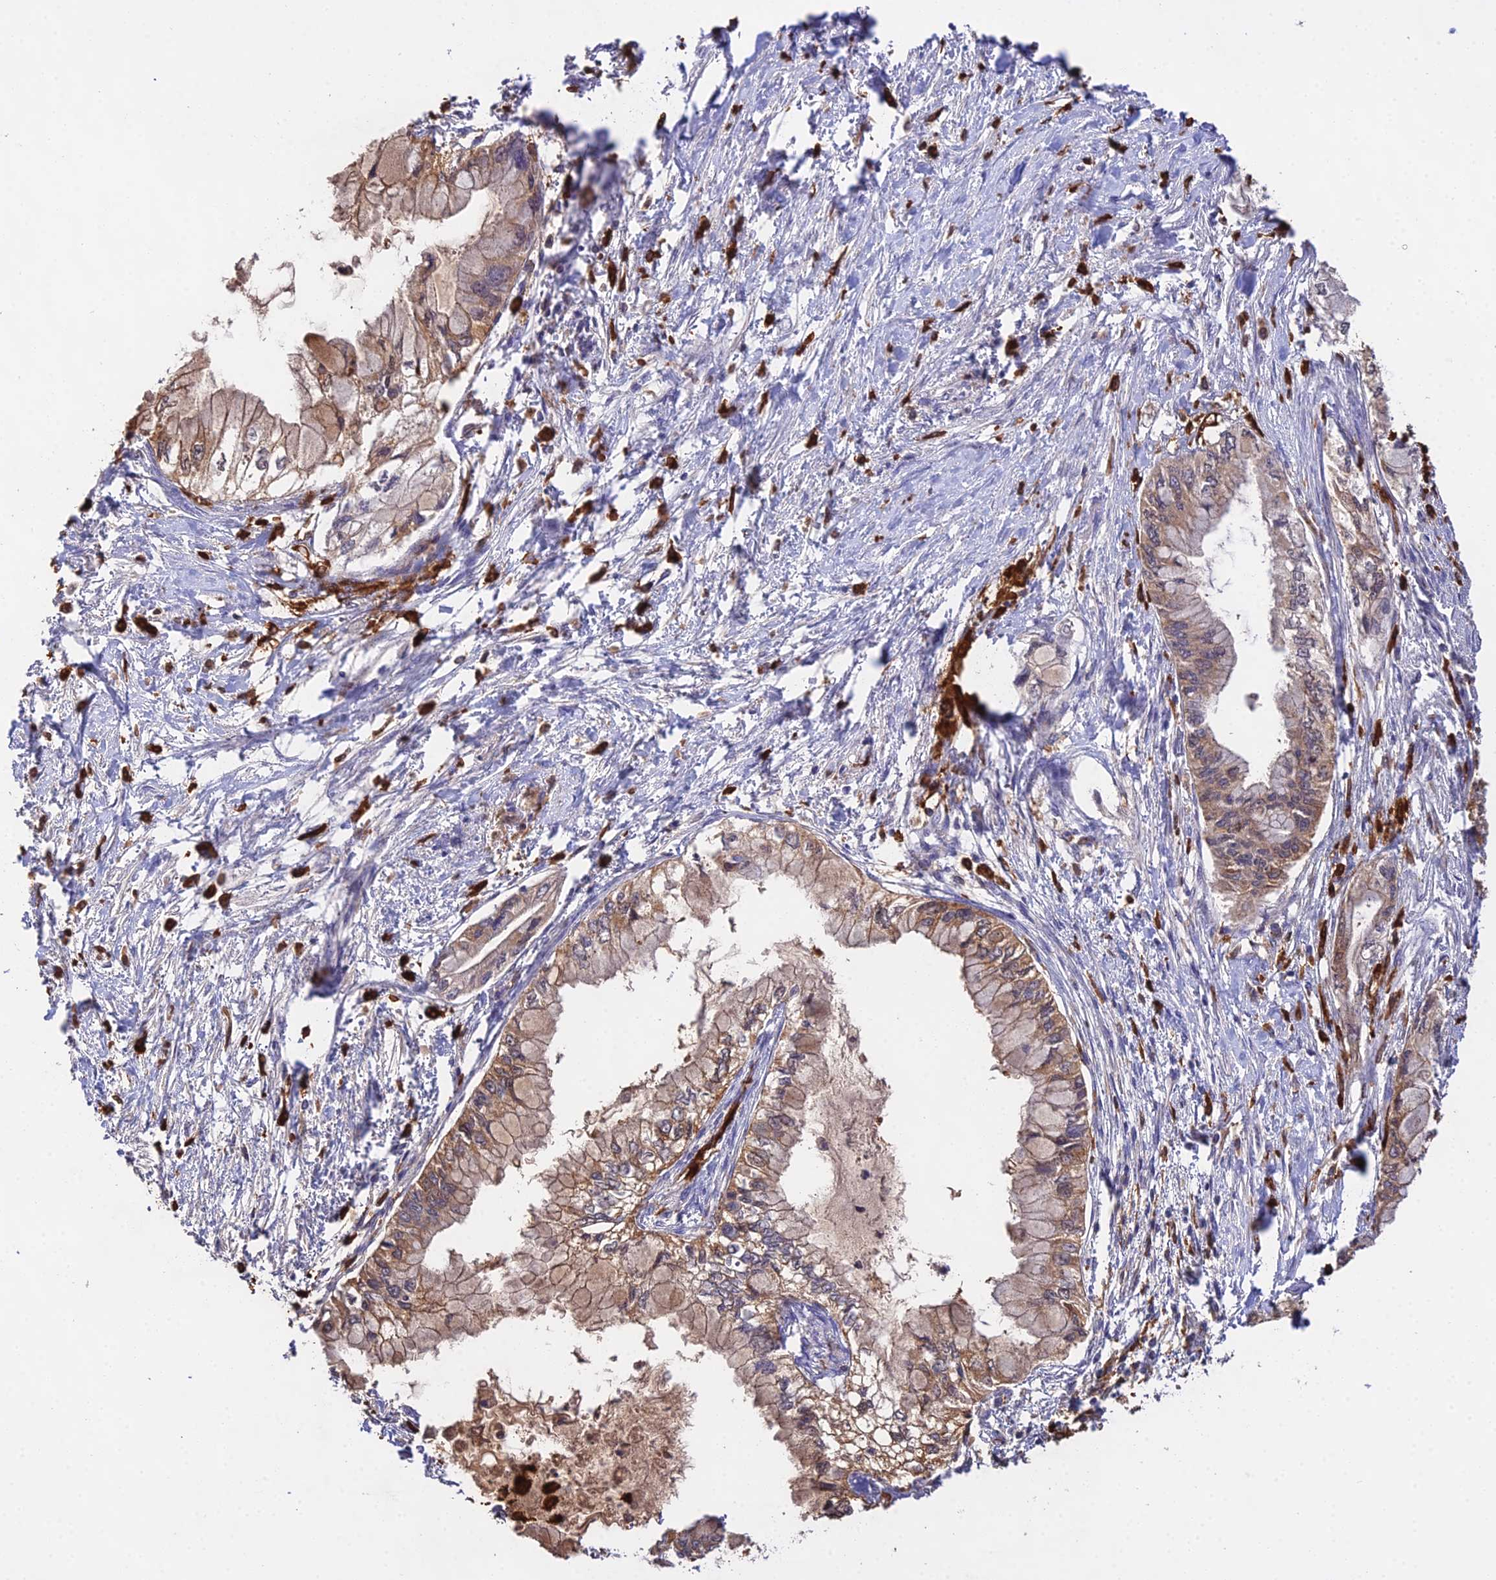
{"staining": {"intensity": "moderate", "quantity": ">75%", "location": "cytoplasmic/membranous"}, "tissue": "pancreatic cancer", "cell_type": "Tumor cells", "image_type": "cancer", "snomed": [{"axis": "morphology", "description": "Adenocarcinoma, NOS"}, {"axis": "topography", "description": "Pancreas"}], "caption": "DAB immunohistochemical staining of human pancreatic cancer shows moderate cytoplasmic/membranous protein positivity in approximately >75% of tumor cells.", "gene": "FBP1", "patient": {"sex": "male", "age": 48}}